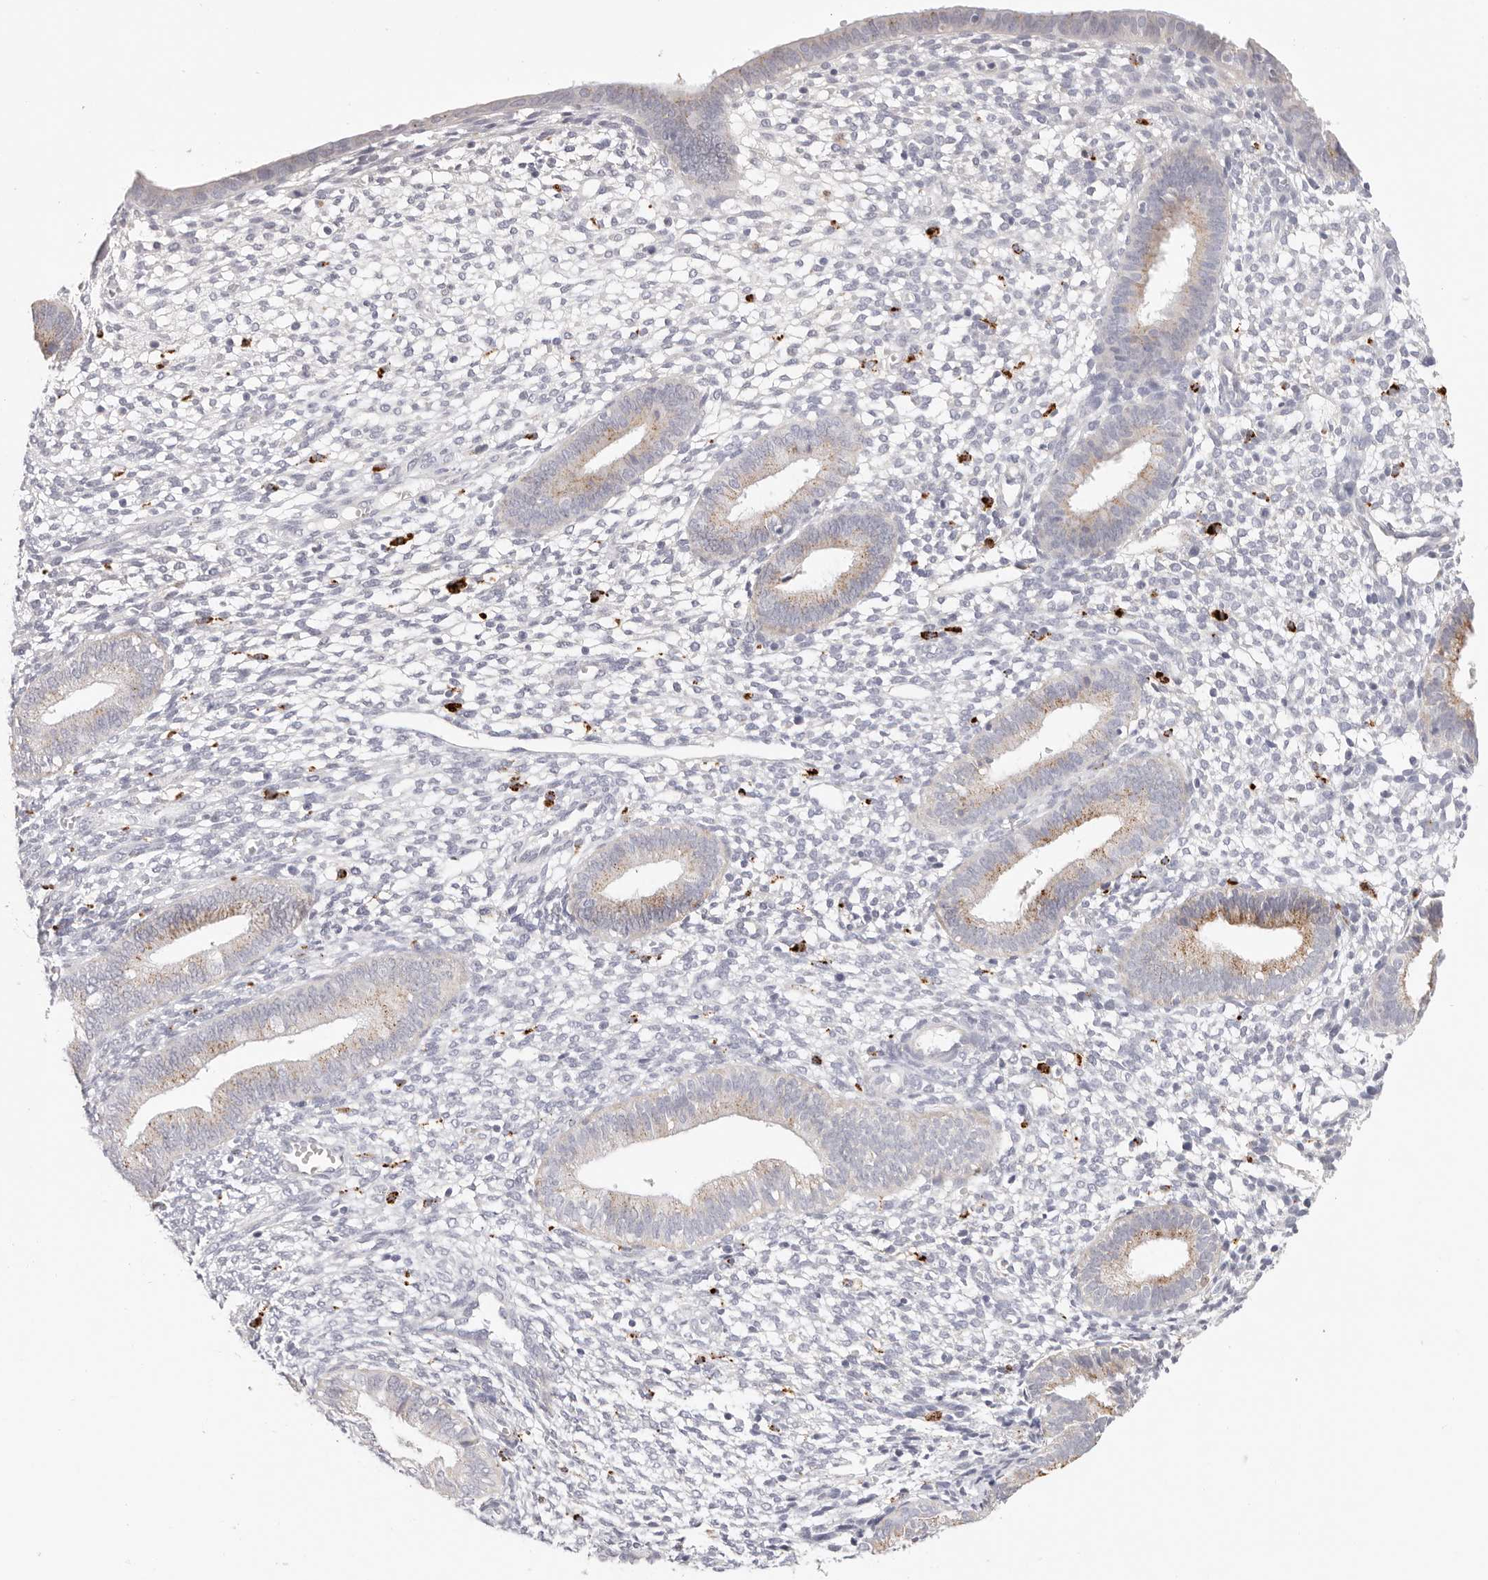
{"staining": {"intensity": "strong", "quantity": "<25%", "location": "cytoplasmic/membranous"}, "tissue": "endometrium", "cell_type": "Cells in endometrial stroma", "image_type": "normal", "snomed": [{"axis": "morphology", "description": "Normal tissue, NOS"}, {"axis": "topography", "description": "Endometrium"}], "caption": "This histopathology image reveals immunohistochemistry staining of unremarkable human endometrium, with medium strong cytoplasmic/membranous staining in approximately <25% of cells in endometrial stroma.", "gene": "STKLD1", "patient": {"sex": "female", "age": 46}}